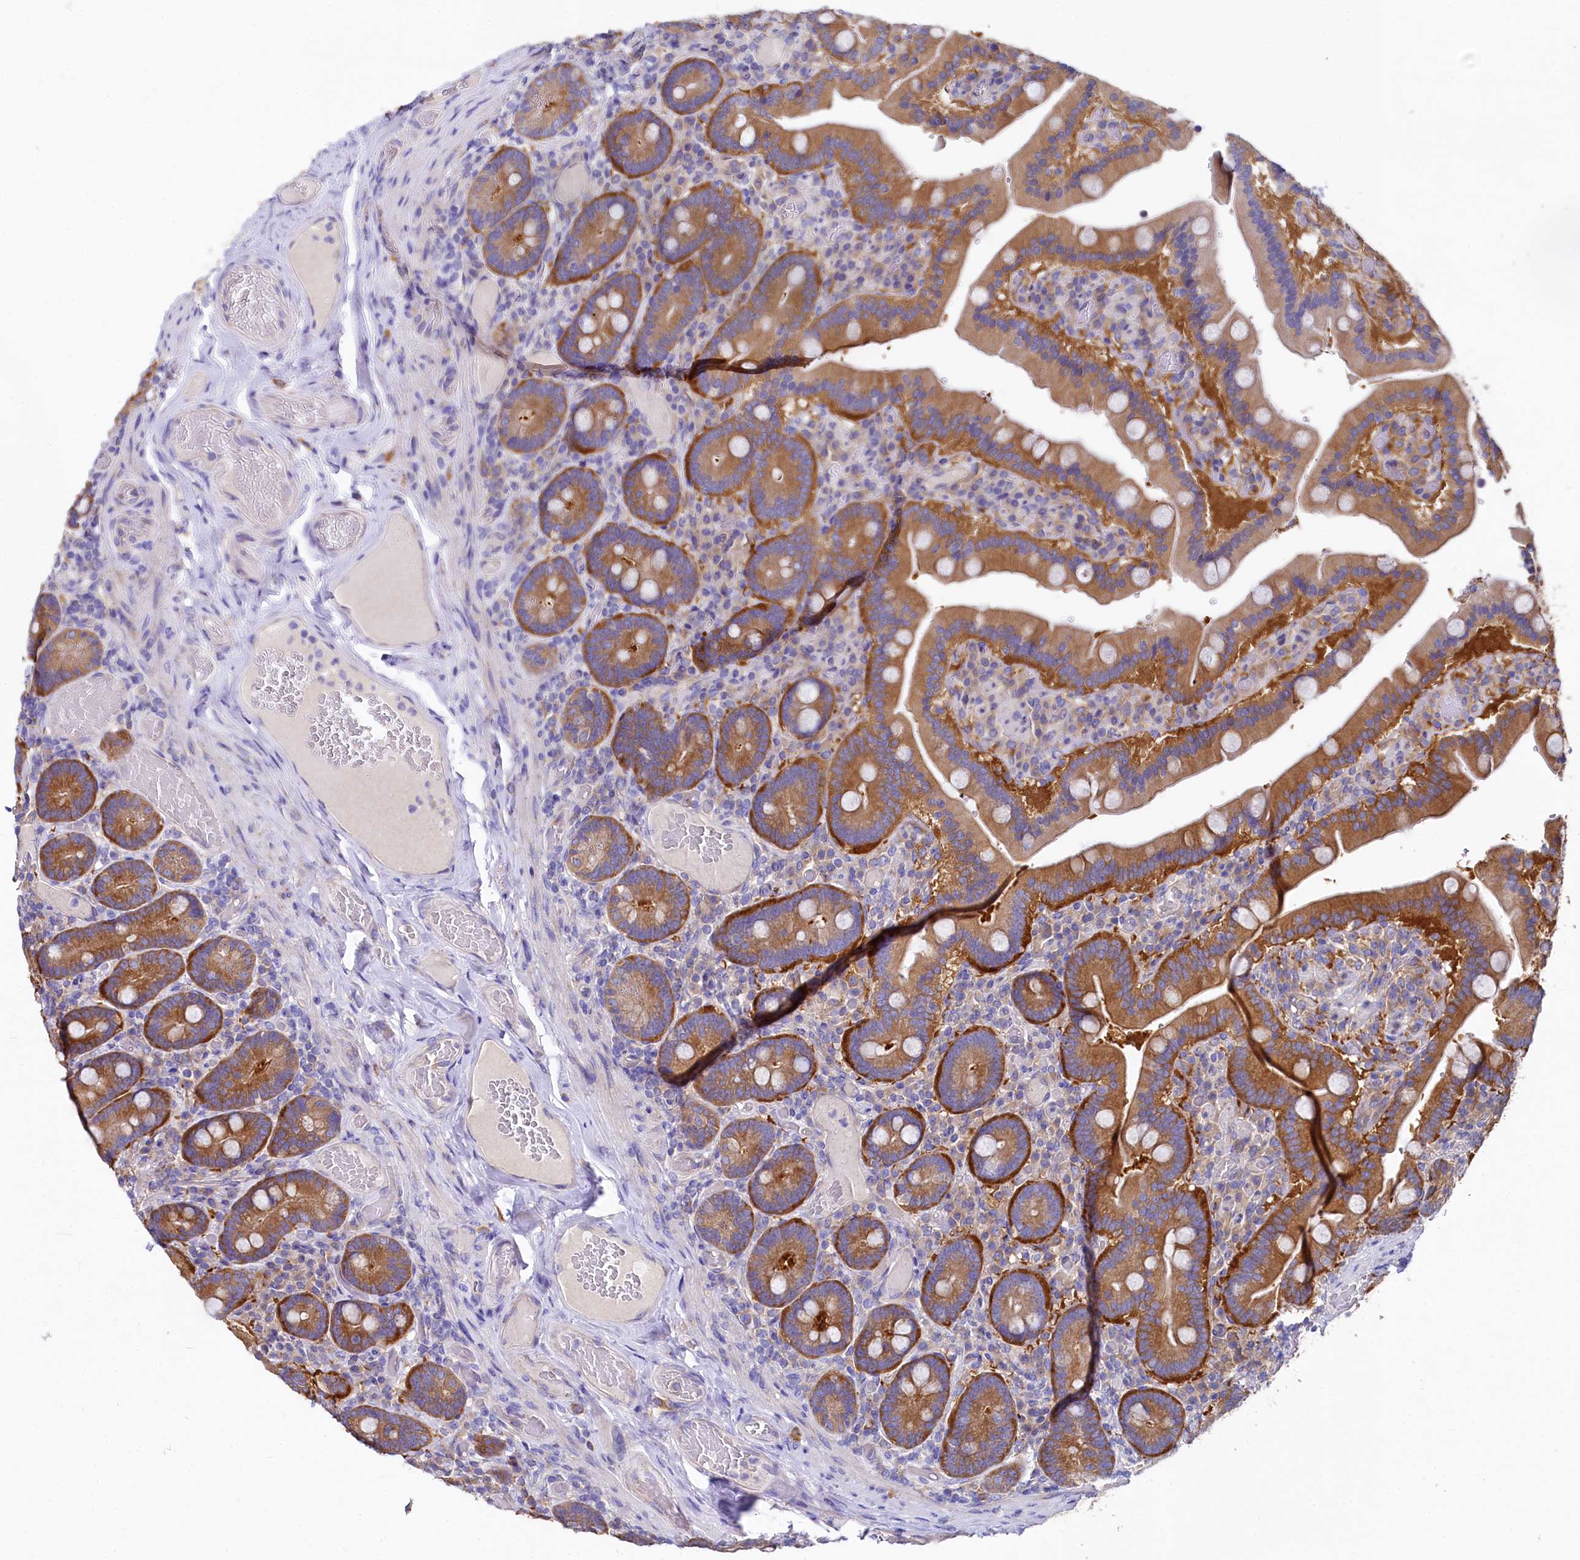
{"staining": {"intensity": "strong", "quantity": ">75%", "location": "cytoplasmic/membranous"}, "tissue": "duodenum", "cell_type": "Glandular cells", "image_type": "normal", "snomed": [{"axis": "morphology", "description": "Normal tissue, NOS"}, {"axis": "topography", "description": "Duodenum"}], "caption": "Immunohistochemistry (IHC) (DAB) staining of normal human duodenum reveals strong cytoplasmic/membranous protein staining in about >75% of glandular cells. The staining was performed using DAB (3,3'-diaminobenzidine), with brown indicating positive protein expression. Nuclei are stained blue with hematoxylin.", "gene": "QARS1", "patient": {"sex": "female", "age": 62}}